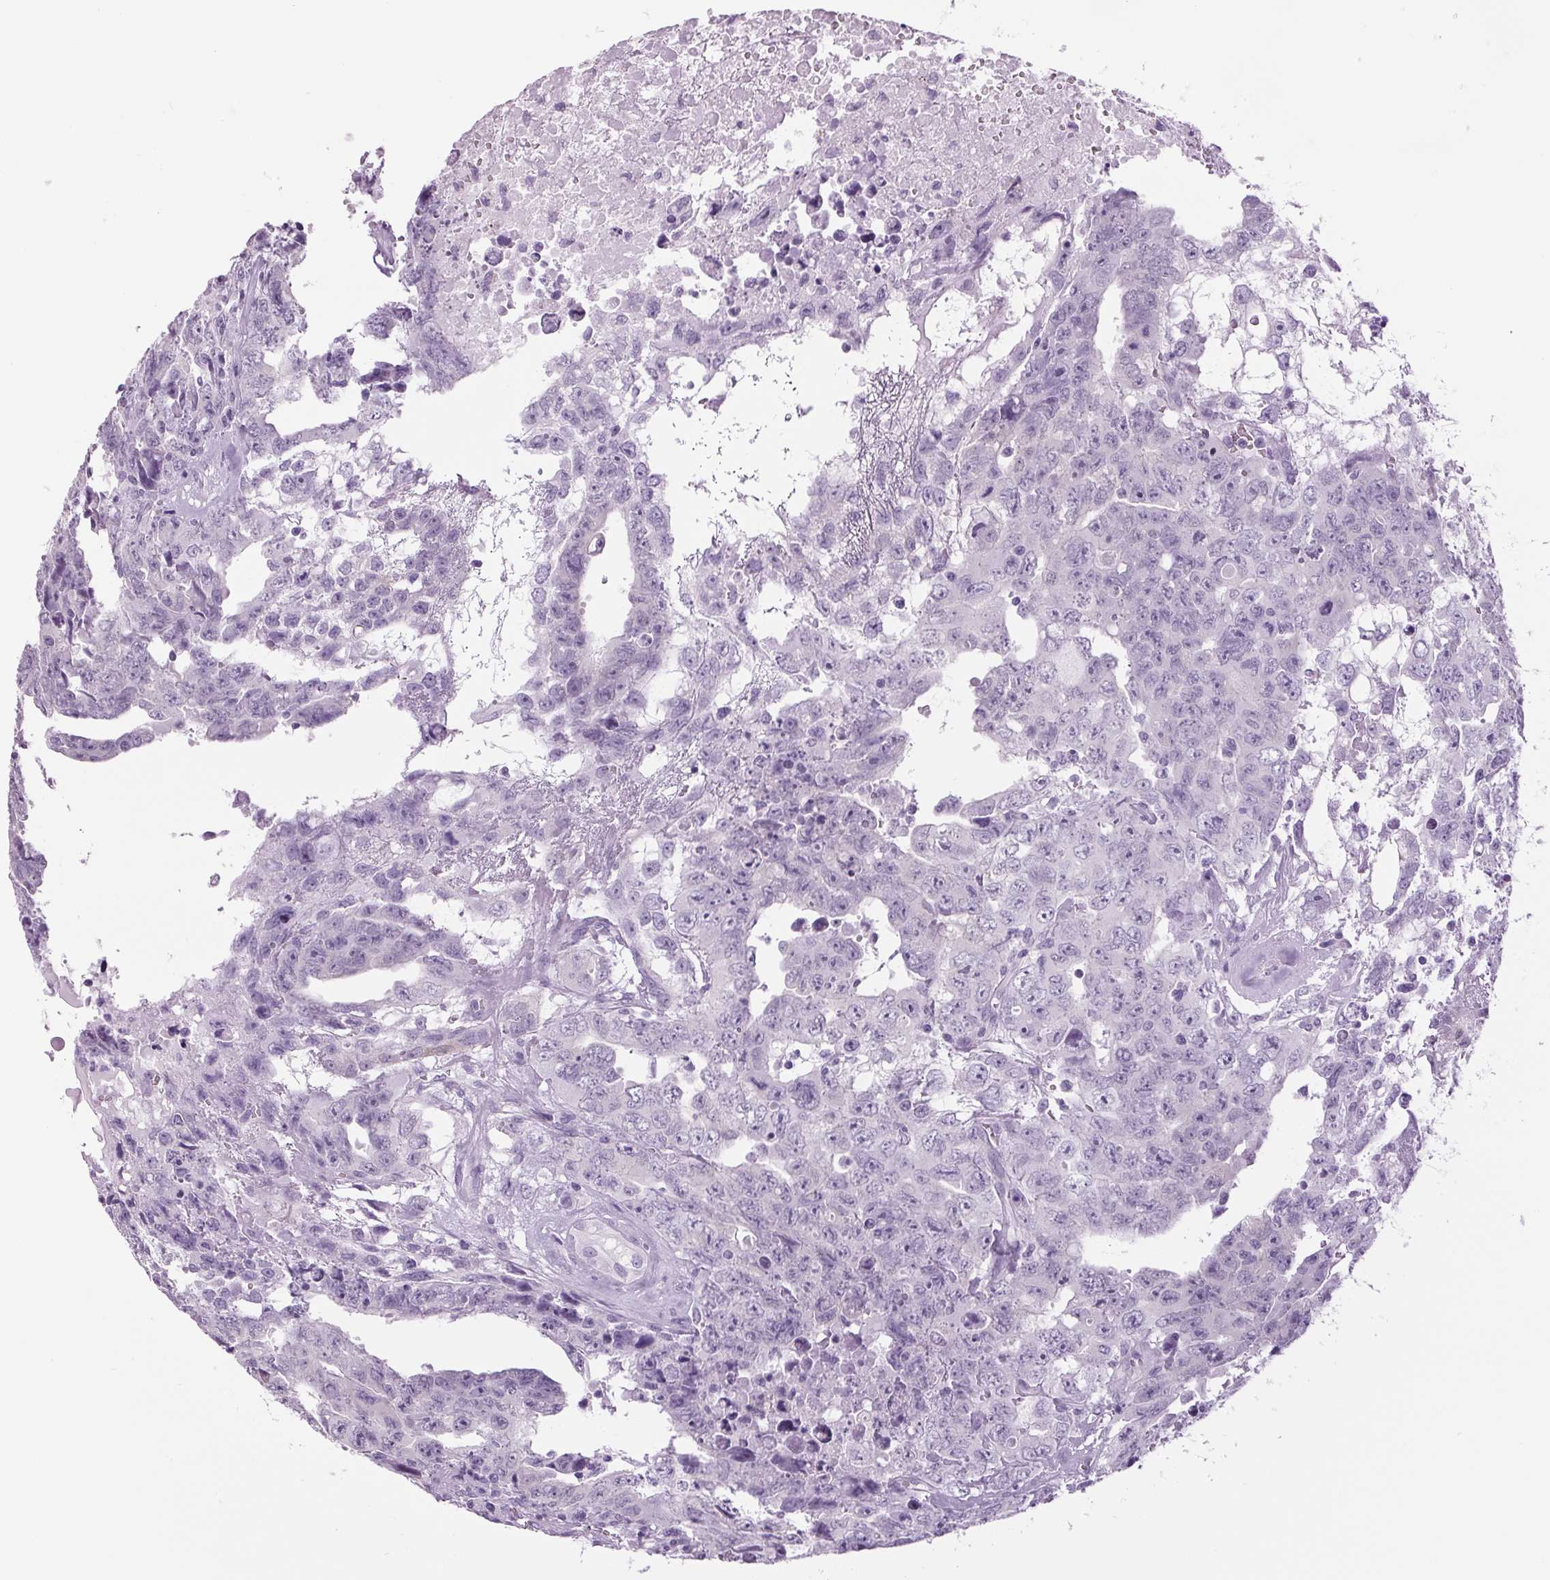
{"staining": {"intensity": "negative", "quantity": "none", "location": "none"}, "tissue": "testis cancer", "cell_type": "Tumor cells", "image_type": "cancer", "snomed": [{"axis": "morphology", "description": "Carcinoma, Embryonal, NOS"}, {"axis": "topography", "description": "Testis"}], "caption": "Immunohistochemistry (IHC) photomicrograph of human embryonal carcinoma (testis) stained for a protein (brown), which displays no expression in tumor cells.", "gene": "PPP1R1A", "patient": {"sex": "male", "age": 24}}